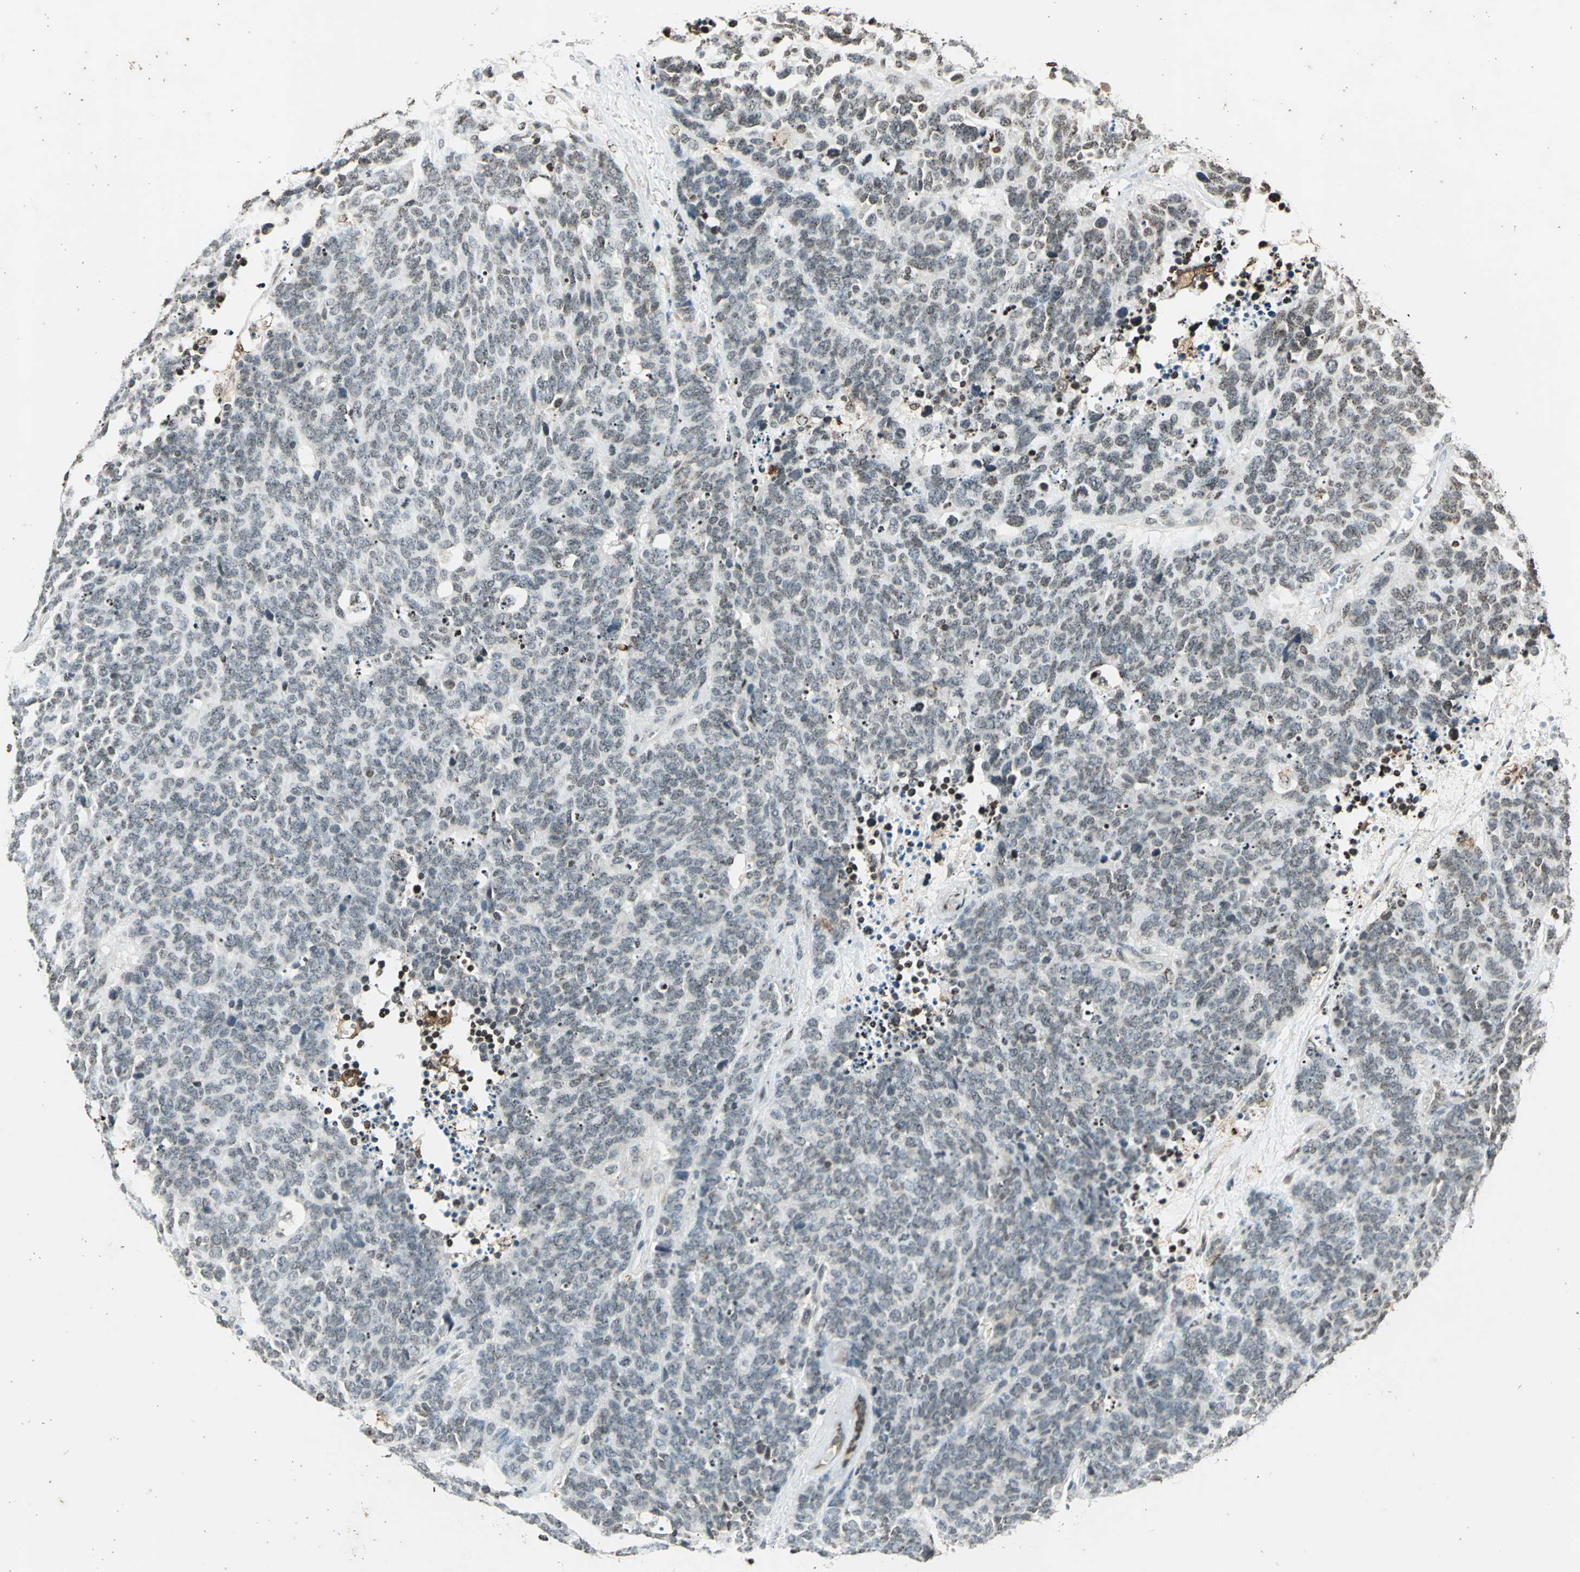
{"staining": {"intensity": "negative", "quantity": "none", "location": "none"}, "tissue": "lung cancer", "cell_type": "Tumor cells", "image_type": "cancer", "snomed": [{"axis": "morphology", "description": "Neoplasm, malignant, NOS"}, {"axis": "topography", "description": "Lung"}], "caption": "DAB immunohistochemical staining of lung neoplasm (malignant) shows no significant staining in tumor cells.", "gene": "LGALS3", "patient": {"sex": "female", "age": 58}}